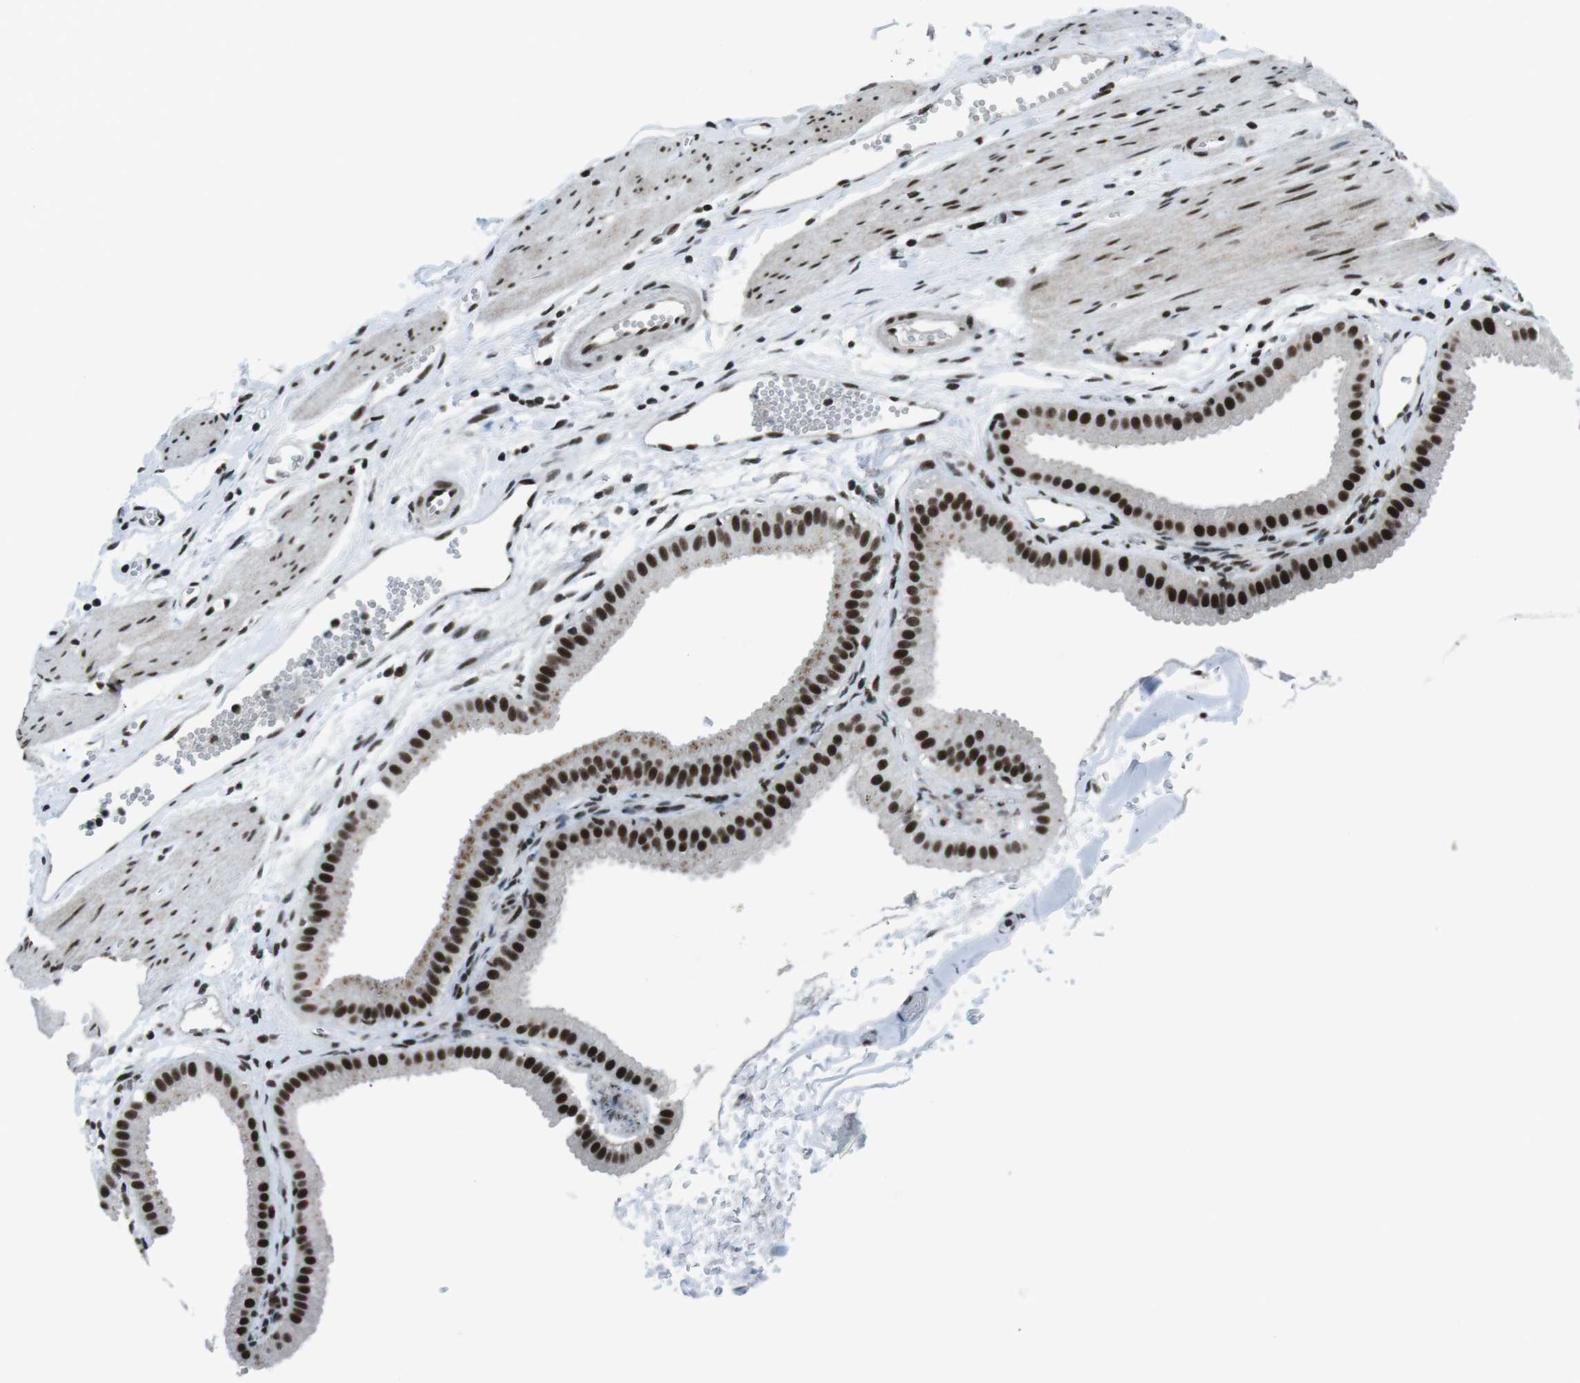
{"staining": {"intensity": "strong", "quantity": ">75%", "location": "nuclear"}, "tissue": "gallbladder", "cell_type": "Glandular cells", "image_type": "normal", "snomed": [{"axis": "morphology", "description": "Normal tissue, NOS"}, {"axis": "topography", "description": "Gallbladder"}], "caption": "Approximately >75% of glandular cells in unremarkable human gallbladder show strong nuclear protein staining as visualized by brown immunohistochemical staining.", "gene": "TAF1", "patient": {"sex": "female", "age": 64}}